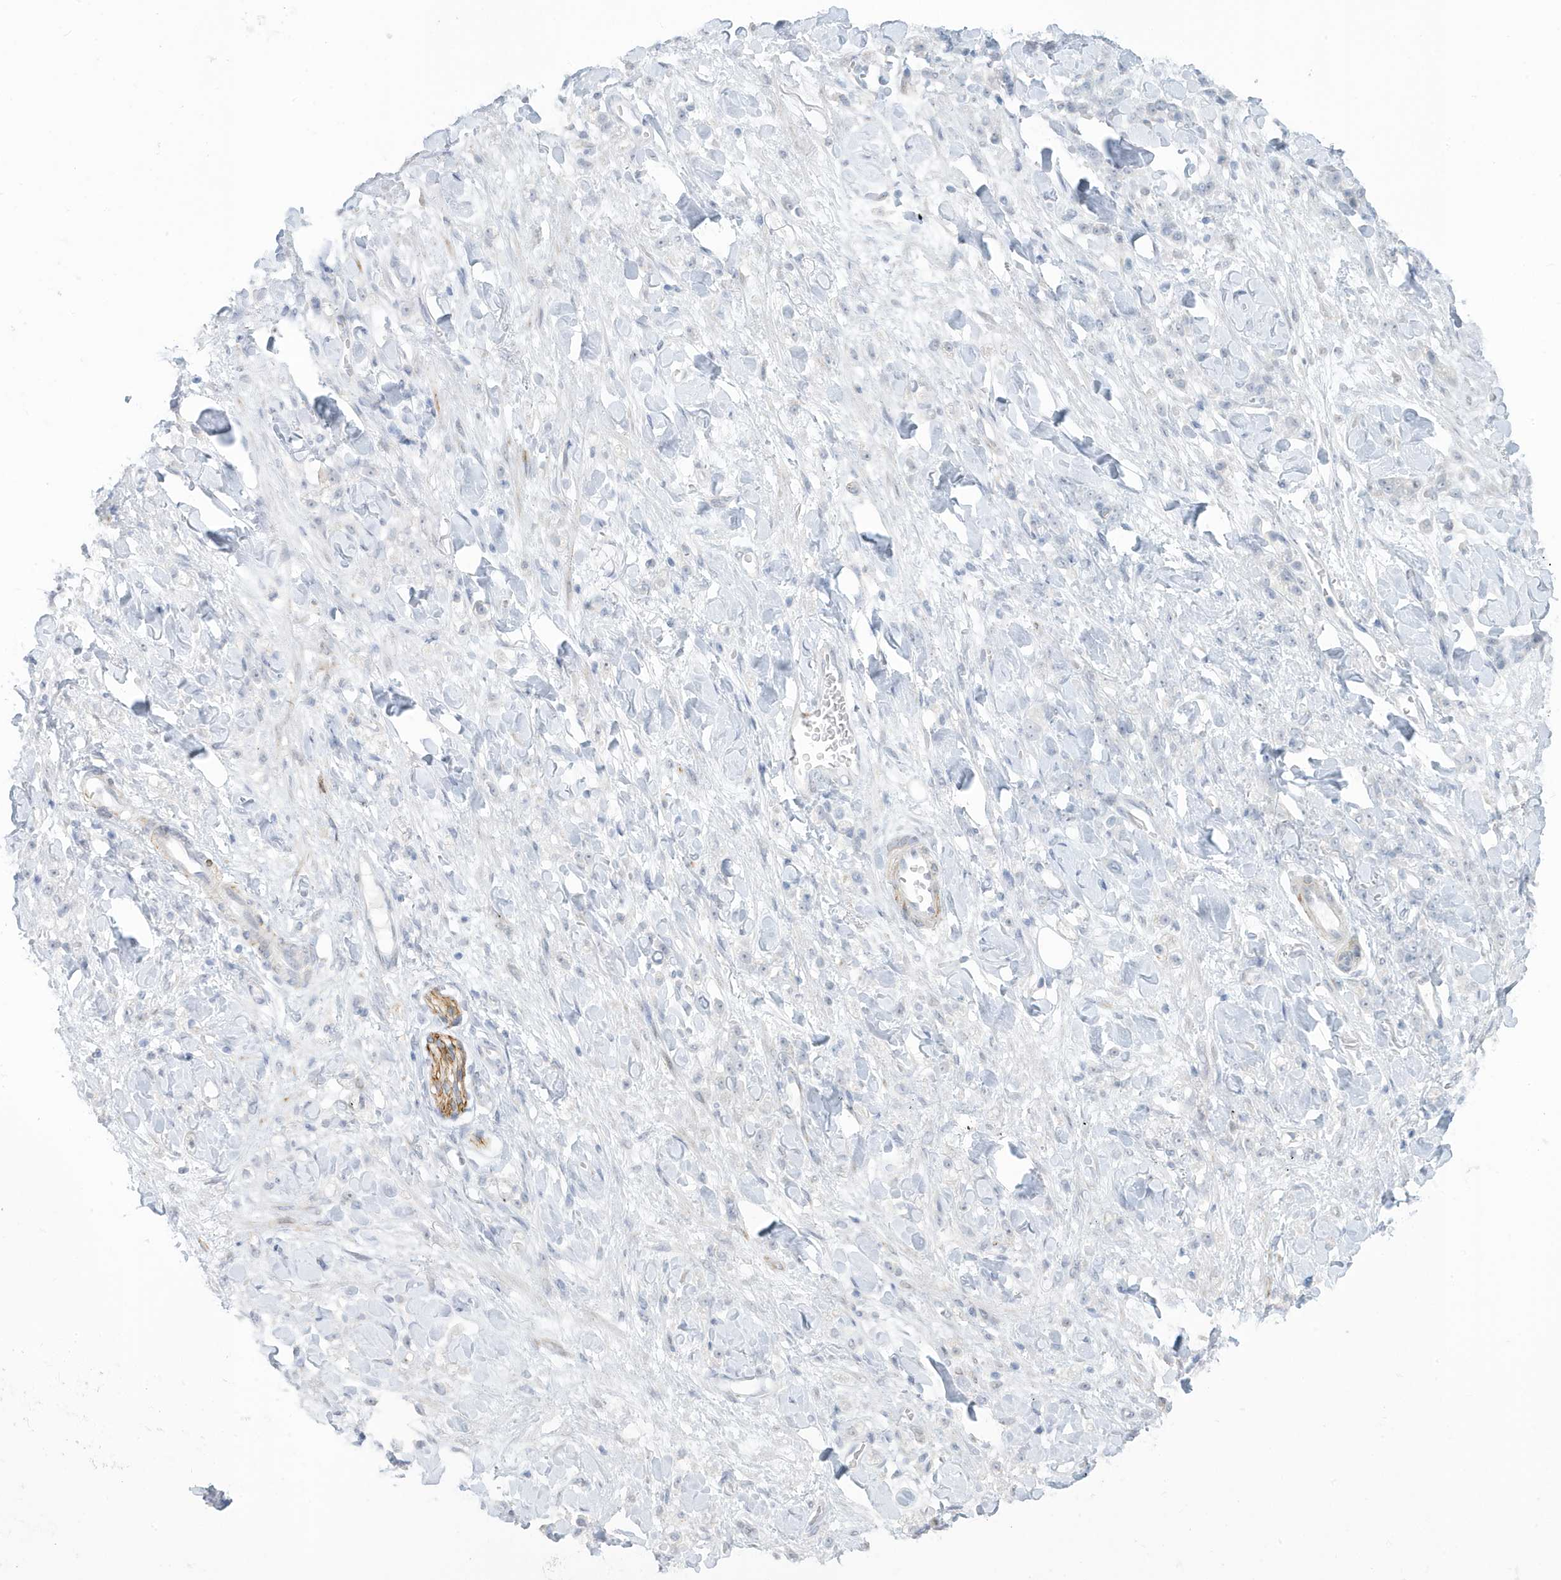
{"staining": {"intensity": "negative", "quantity": "none", "location": "none"}, "tissue": "stomach cancer", "cell_type": "Tumor cells", "image_type": "cancer", "snomed": [{"axis": "morphology", "description": "Normal tissue, NOS"}, {"axis": "morphology", "description": "Adenocarcinoma, NOS"}, {"axis": "topography", "description": "Stomach"}], "caption": "Immunohistochemistry histopathology image of stomach cancer stained for a protein (brown), which reveals no staining in tumor cells.", "gene": "PERM1", "patient": {"sex": "male", "age": 82}}